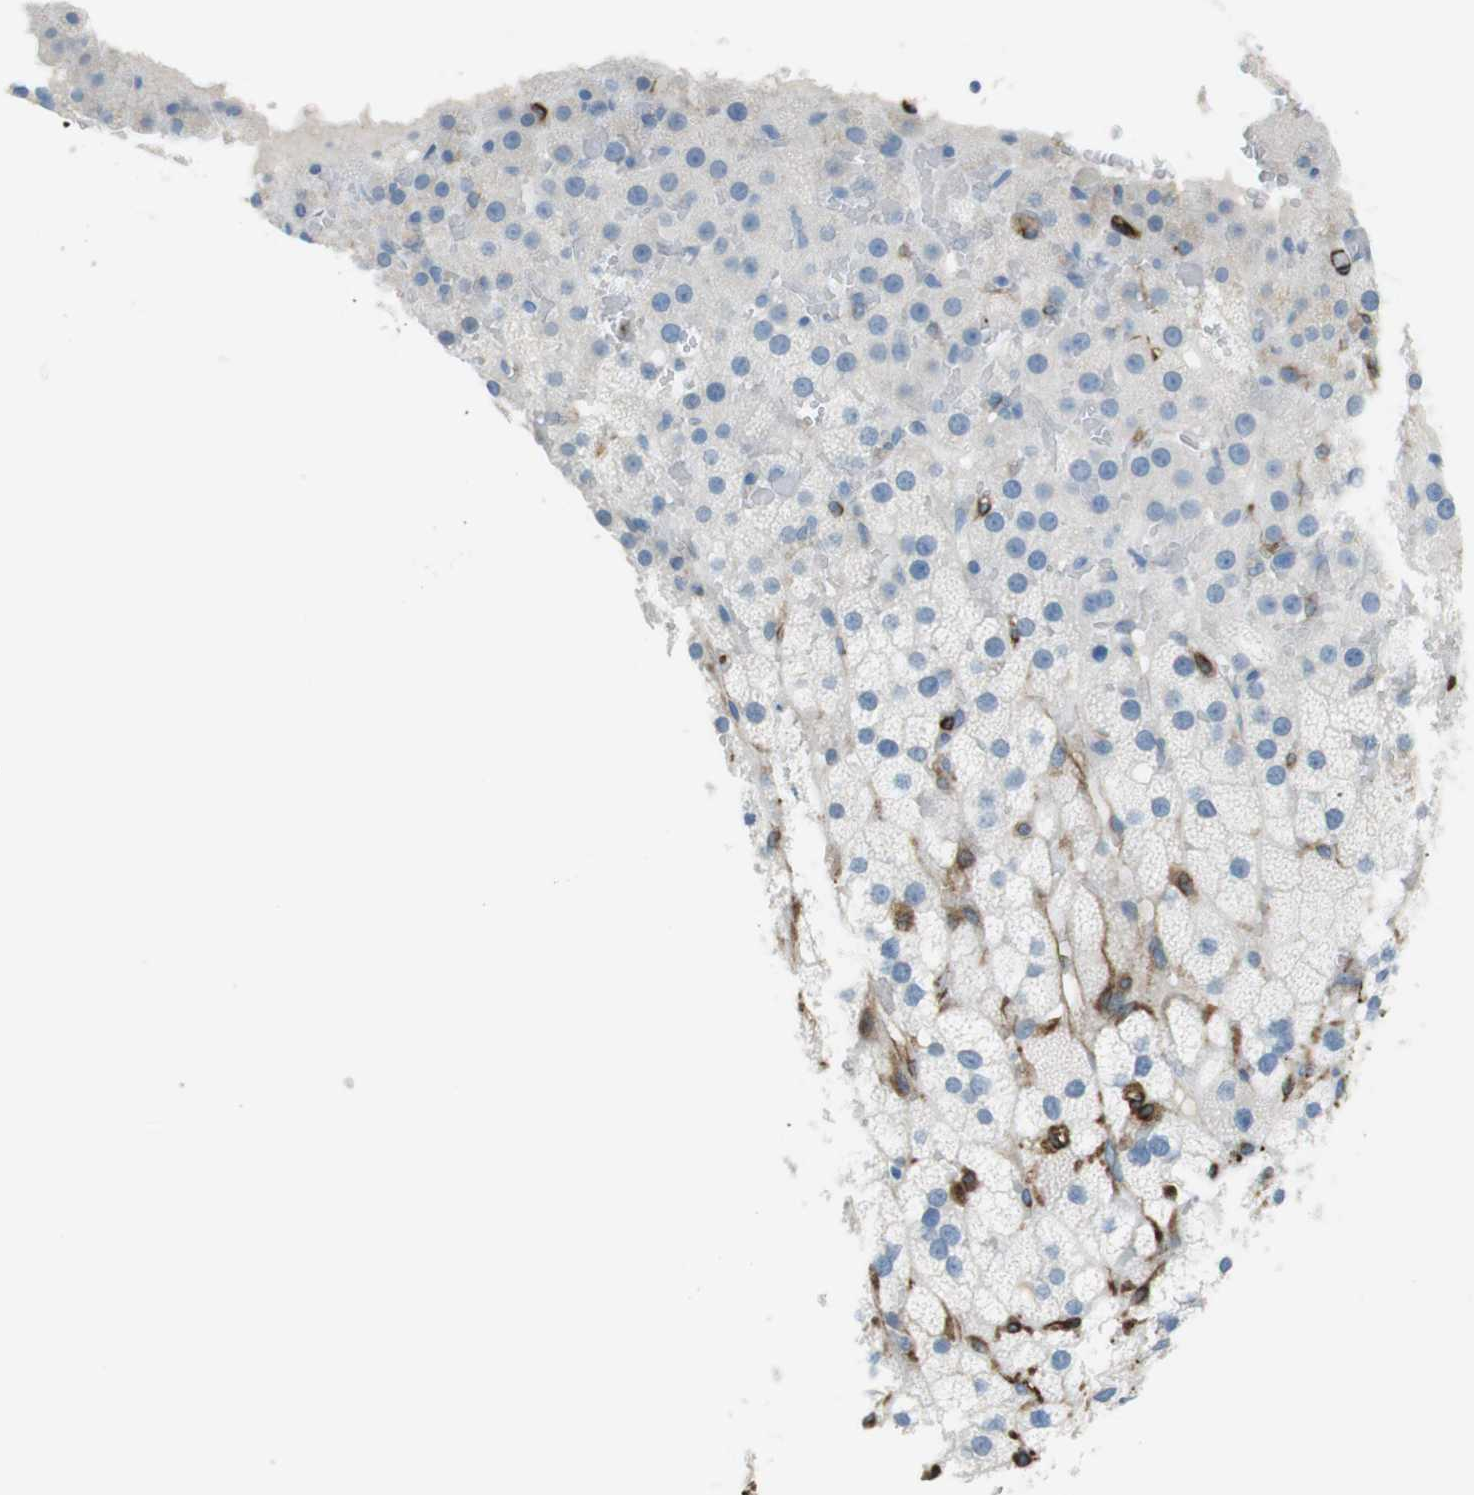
{"staining": {"intensity": "negative", "quantity": "none", "location": "none"}, "tissue": "adrenal gland", "cell_type": "Glandular cells", "image_type": "normal", "snomed": [{"axis": "morphology", "description": "Normal tissue, NOS"}, {"axis": "topography", "description": "Adrenal gland"}], "caption": "Adrenal gland was stained to show a protein in brown. There is no significant staining in glandular cells. (DAB (3,3'-diaminobenzidine) IHC visualized using brightfield microscopy, high magnification).", "gene": "TUBB2A", "patient": {"sex": "male", "age": 35}}